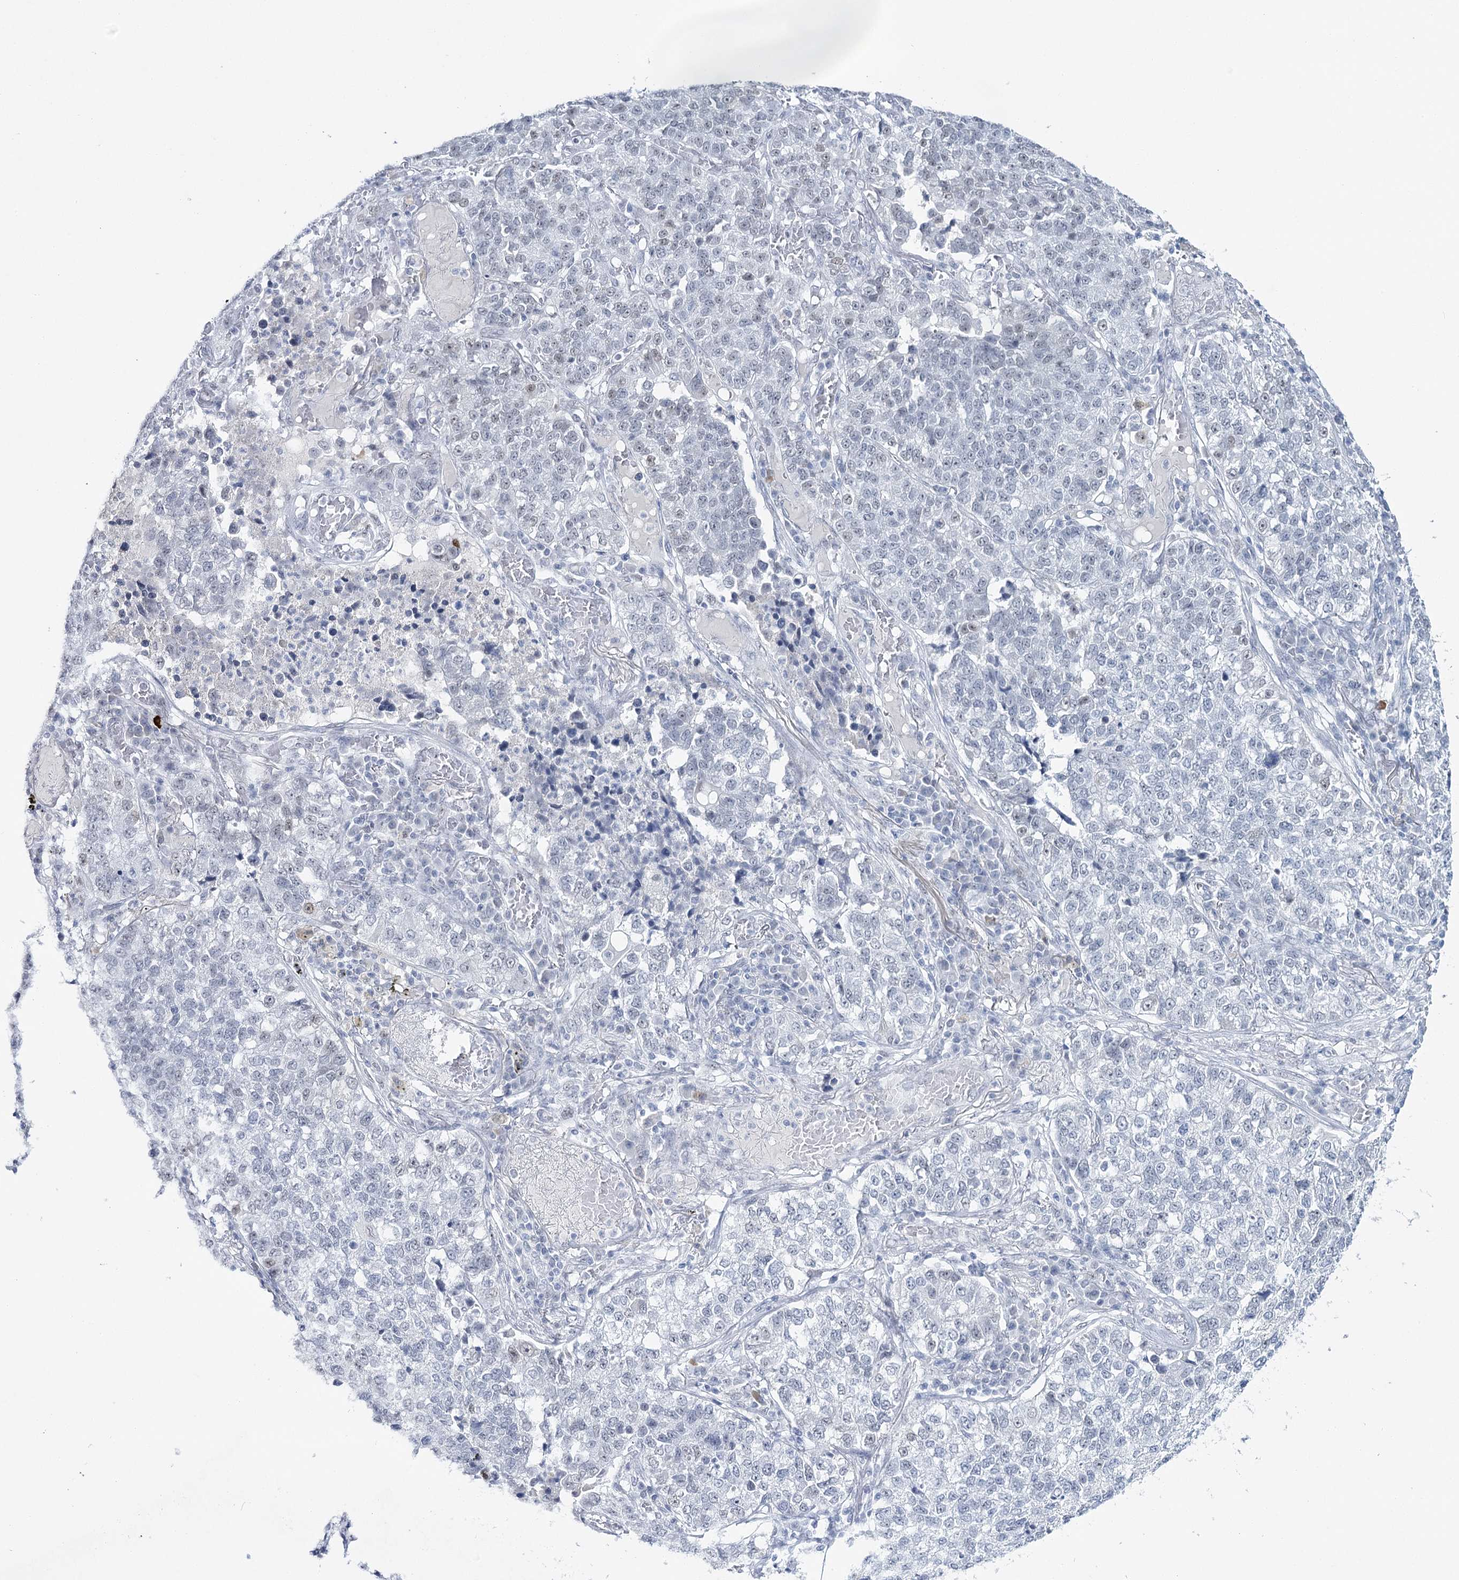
{"staining": {"intensity": "weak", "quantity": "<25%", "location": "nuclear"}, "tissue": "lung cancer", "cell_type": "Tumor cells", "image_type": "cancer", "snomed": [{"axis": "morphology", "description": "Adenocarcinoma, NOS"}, {"axis": "topography", "description": "Lung"}], "caption": "DAB immunohistochemical staining of human lung cancer (adenocarcinoma) shows no significant positivity in tumor cells. The staining is performed using DAB (3,3'-diaminobenzidine) brown chromogen with nuclei counter-stained in using hematoxylin.", "gene": "ZC3H8", "patient": {"sex": "male", "age": 49}}